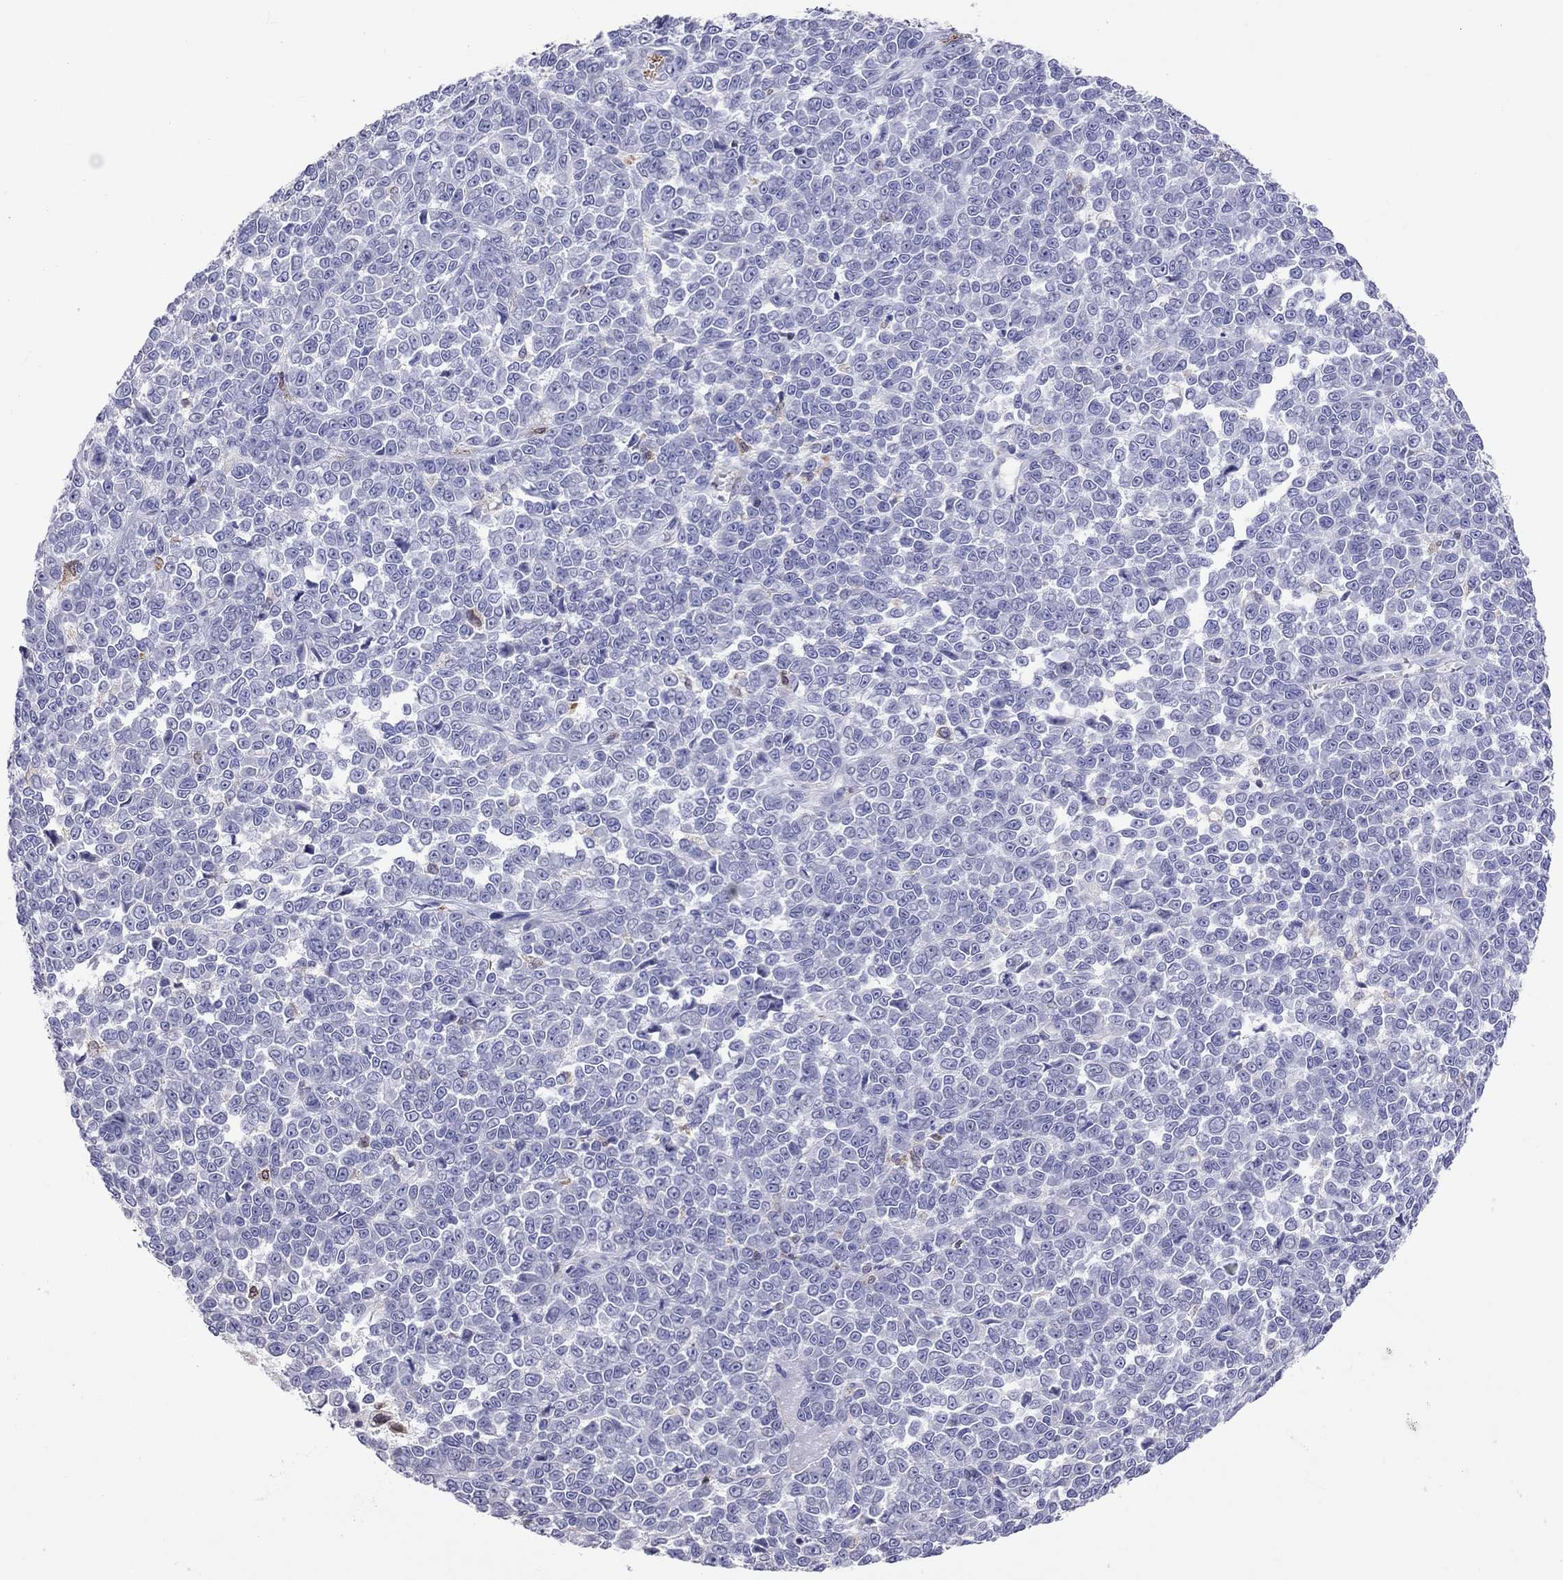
{"staining": {"intensity": "negative", "quantity": "none", "location": "none"}, "tissue": "melanoma", "cell_type": "Tumor cells", "image_type": "cancer", "snomed": [{"axis": "morphology", "description": "Malignant melanoma, NOS"}, {"axis": "topography", "description": "Skin"}], "caption": "IHC histopathology image of malignant melanoma stained for a protein (brown), which shows no expression in tumor cells.", "gene": "ADORA2A", "patient": {"sex": "female", "age": 95}}